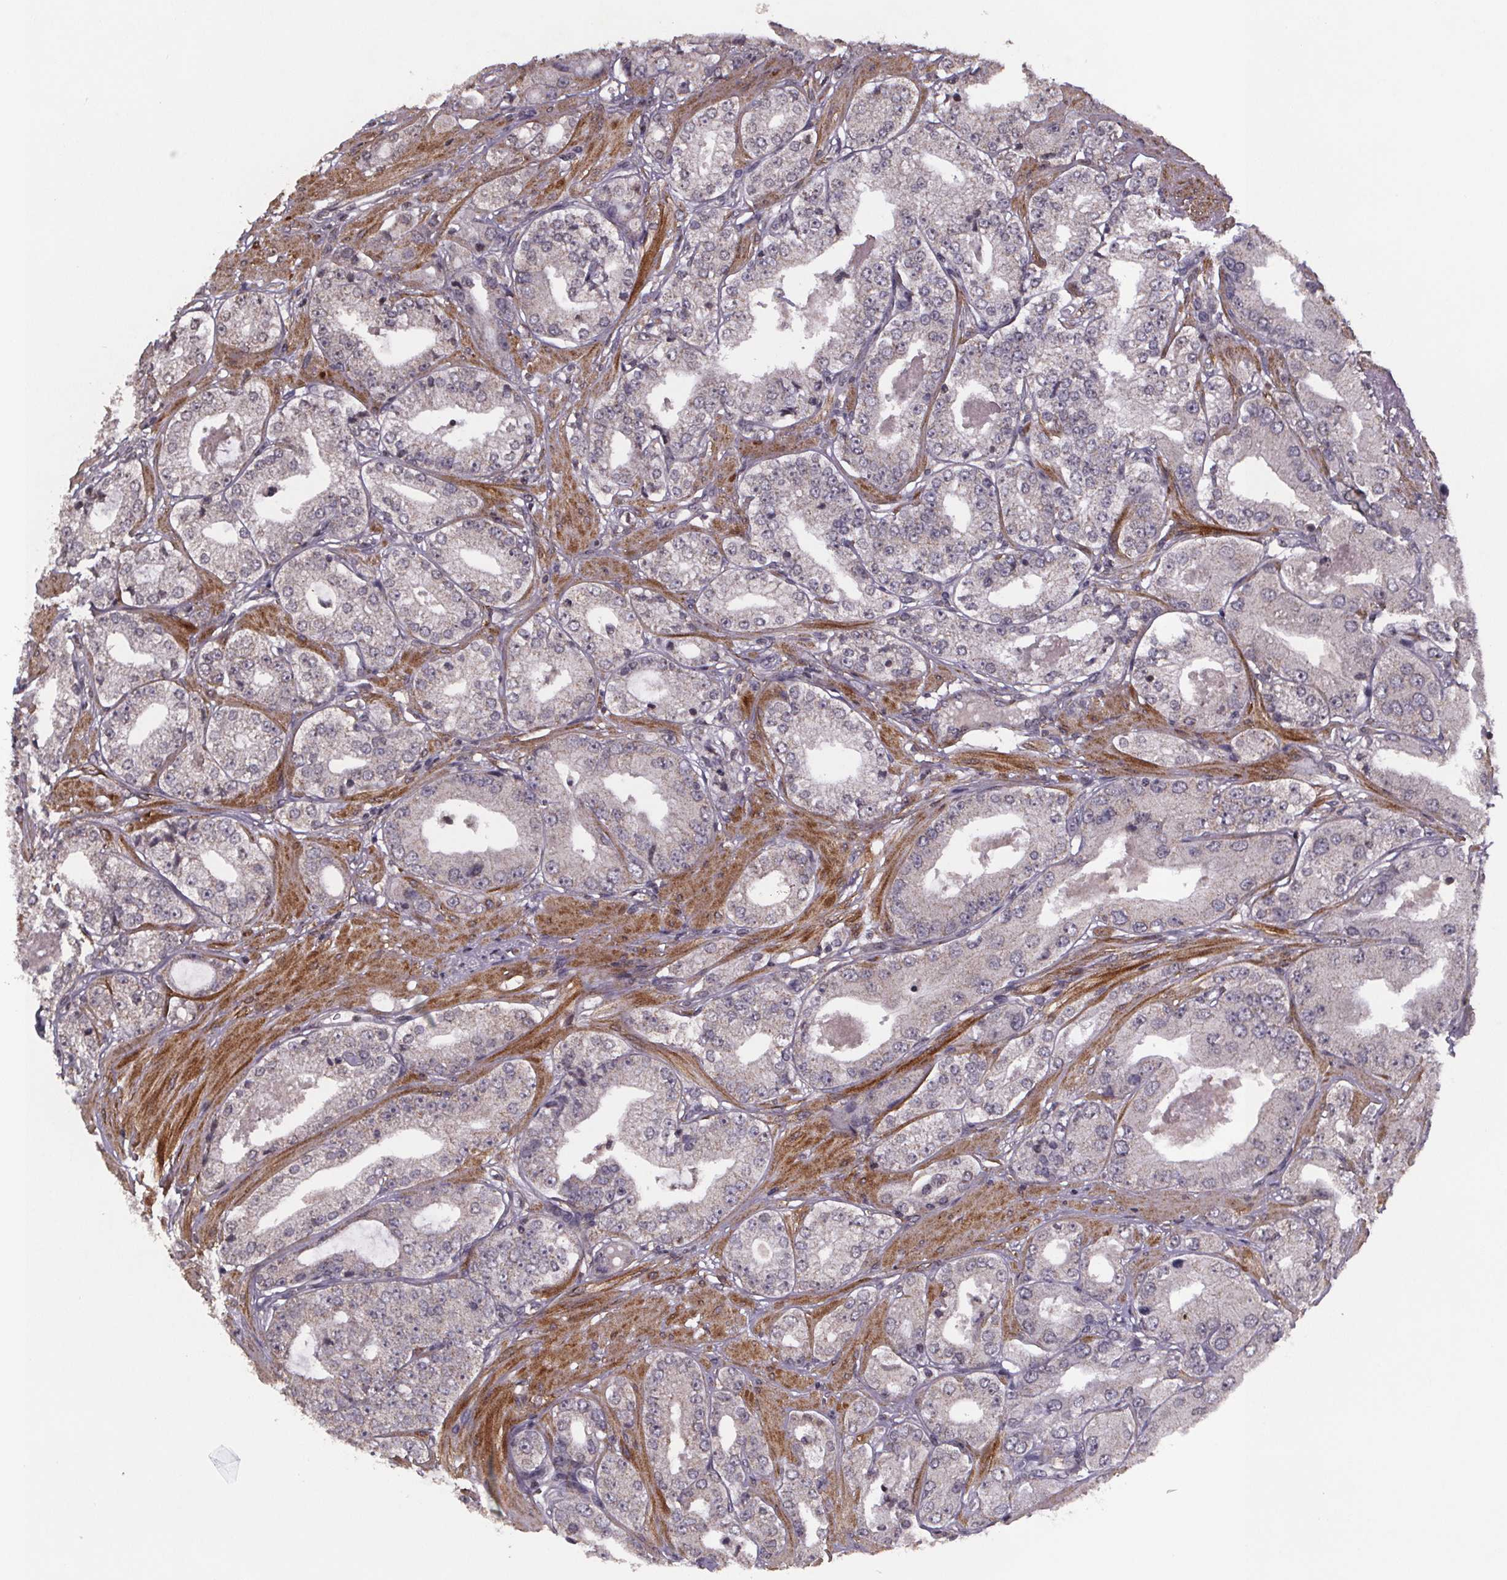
{"staining": {"intensity": "negative", "quantity": "none", "location": "none"}, "tissue": "prostate cancer", "cell_type": "Tumor cells", "image_type": "cancer", "snomed": [{"axis": "morphology", "description": "Adenocarcinoma, Low grade"}, {"axis": "topography", "description": "Prostate"}], "caption": "A high-resolution photomicrograph shows IHC staining of prostate cancer, which displays no significant expression in tumor cells.", "gene": "PALLD", "patient": {"sex": "male", "age": 60}}